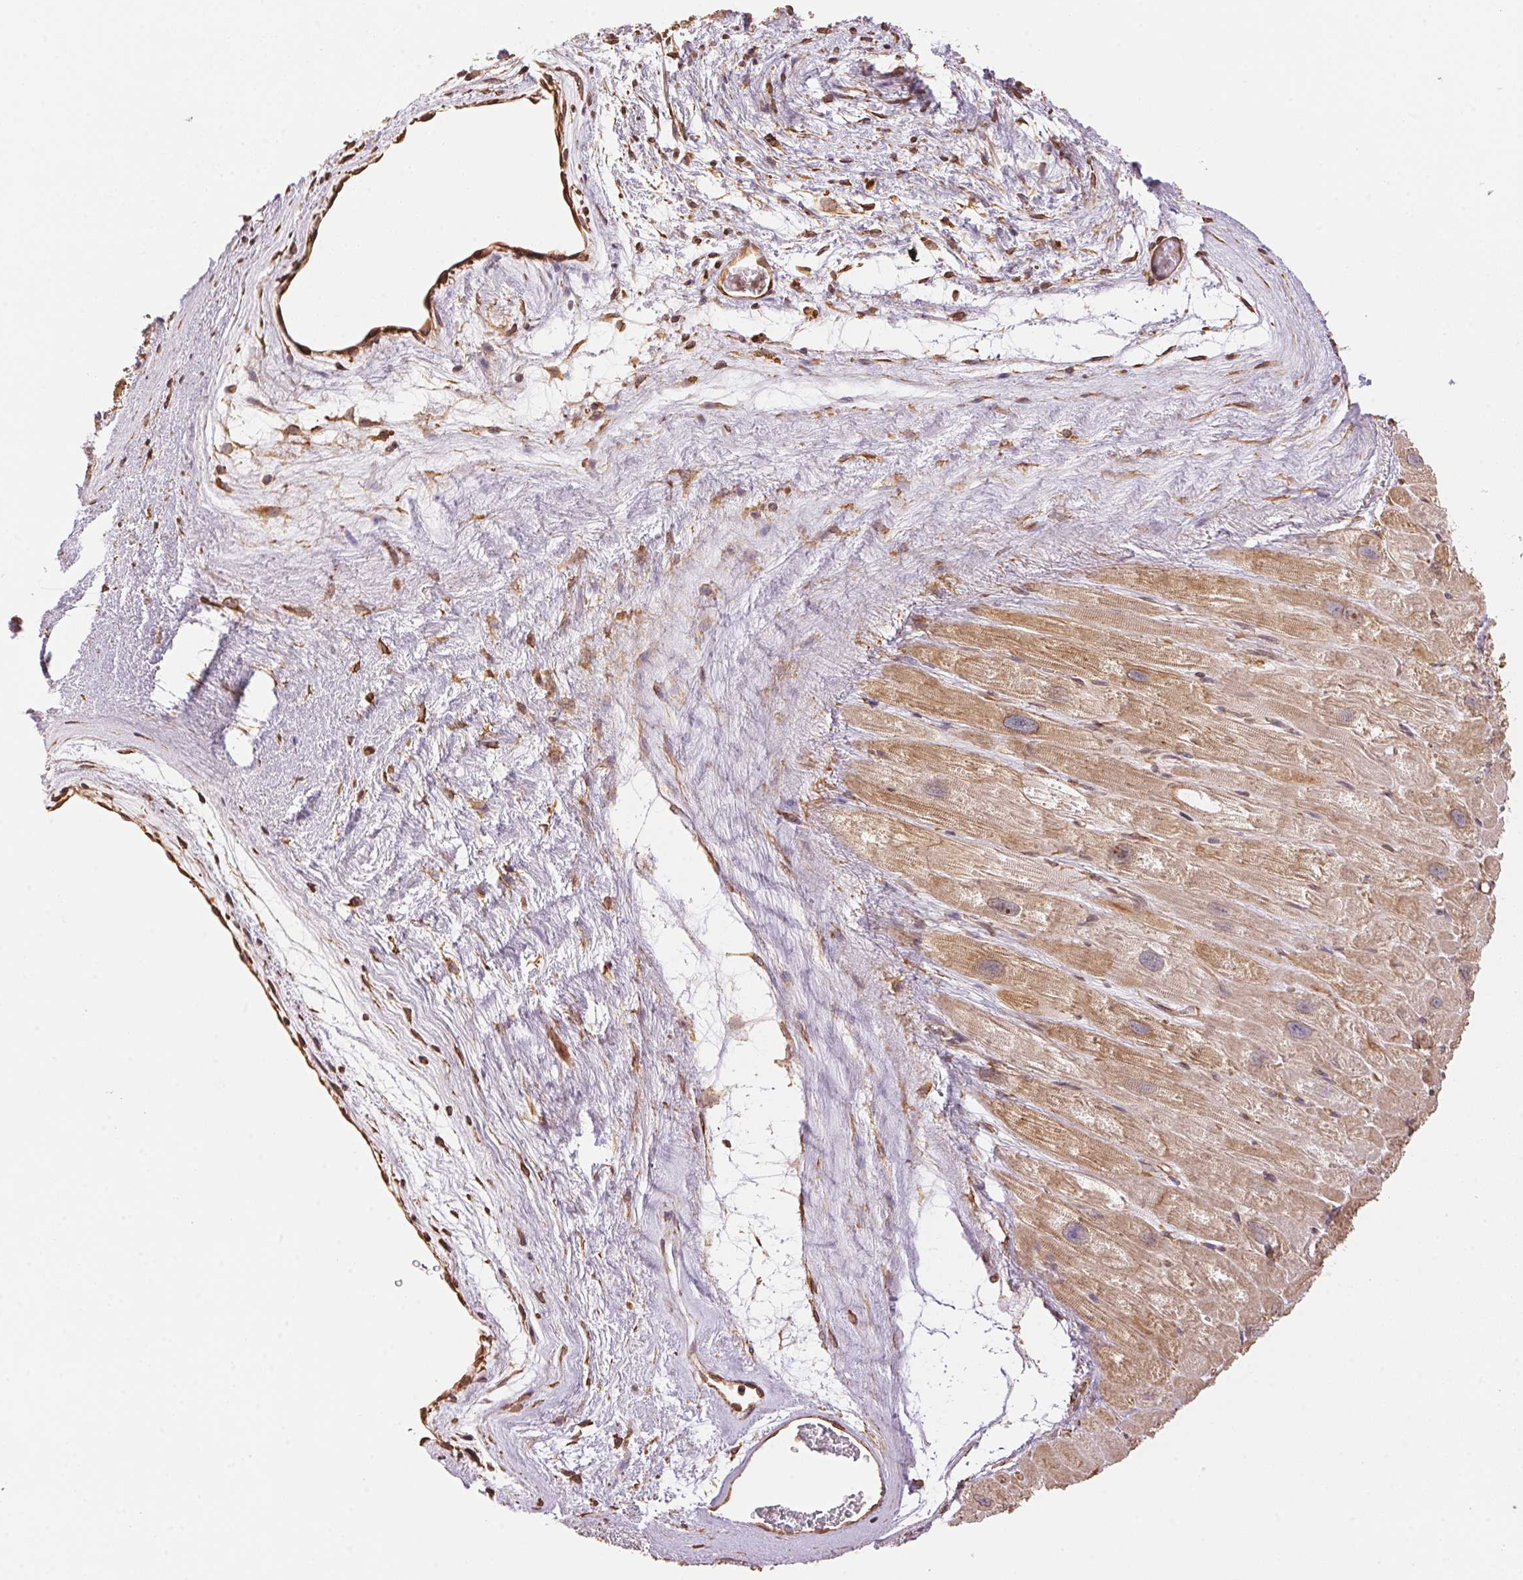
{"staining": {"intensity": "moderate", "quantity": "25%-75%", "location": "cytoplasmic/membranous"}, "tissue": "heart muscle", "cell_type": "Cardiomyocytes", "image_type": "normal", "snomed": [{"axis": "morphology", "description": "Normal tissue, NOS"}, {"axis": "topography", "description": "Heart"}], "caption": "Heart muscle stained with DAB (3,3'-diaminobenzidine) immunohistochemistry (IHC) shows medium levels of moderate cytoplasmic/membranous positivity in about 25%-75% of cardiomyocytes. (Stains: DAB (3,3'-diaminobenzidine) in brown, nuclei in blue, Microscopy: brightfield microscopy at high magnification).", "gene": "C6orf163", "patient": {"sex": "male", "age": 61}}